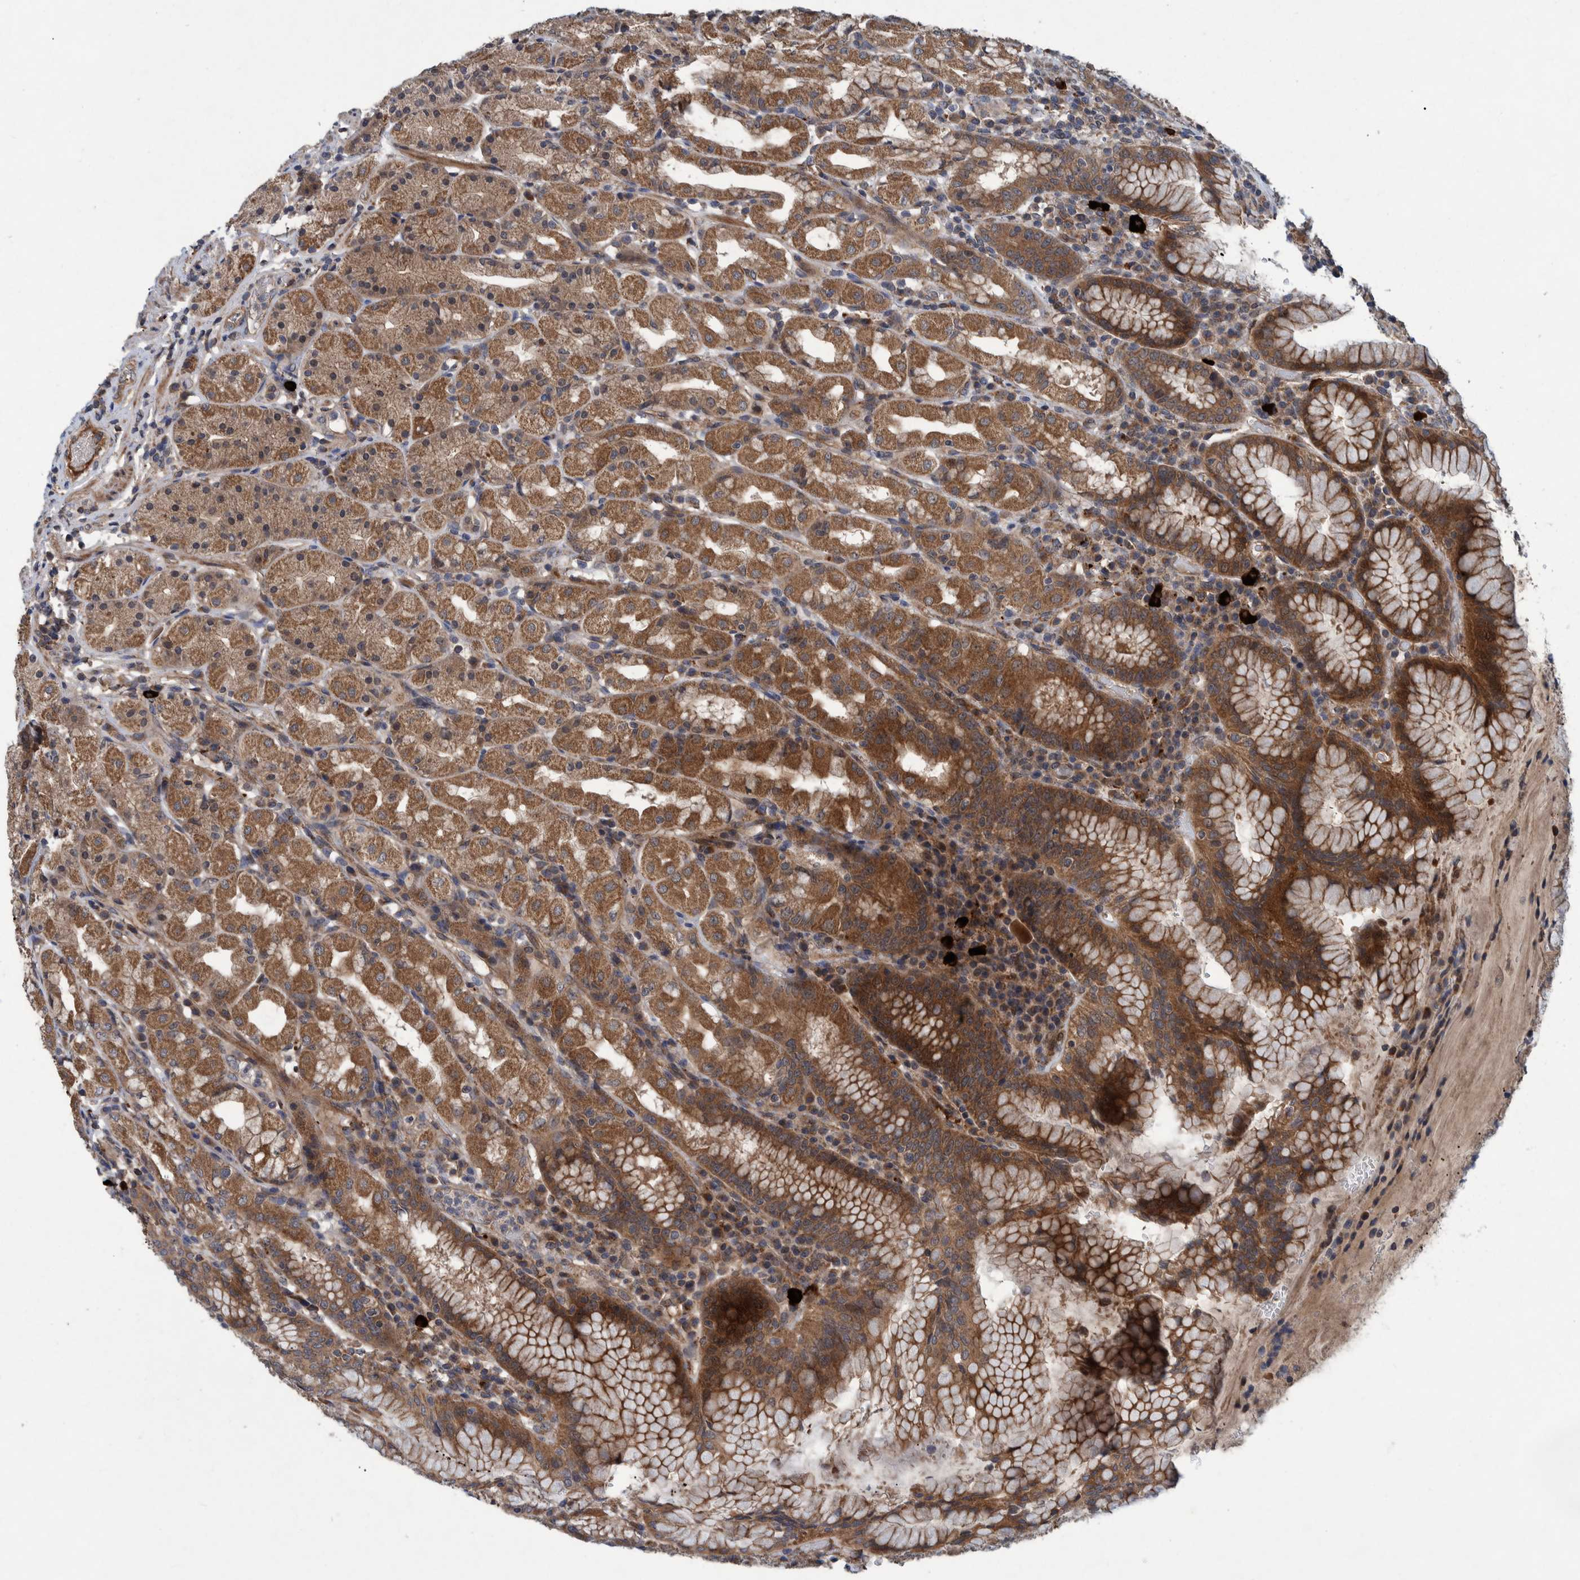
{"staining": {"intensity": "moderate", "quantity": ">75%", "location": "cytoplasmic/membranous"}, "tissue": "stomach", "cell_type": "Glandular cells", "image_type": "normal", "snomed": [{"axis": "morphology", "description": "Normal tissue, NOS"}, {"axis": "topography", "description": "Stomach, lower"}], "caption": "Glandular cells show medium levels of moderate cytoplasmic/membranous positivity in approximately >75% of cells in normal human stomach.", "gene": "ITIH3", "patient": {"sex": "female", "age": 56}}